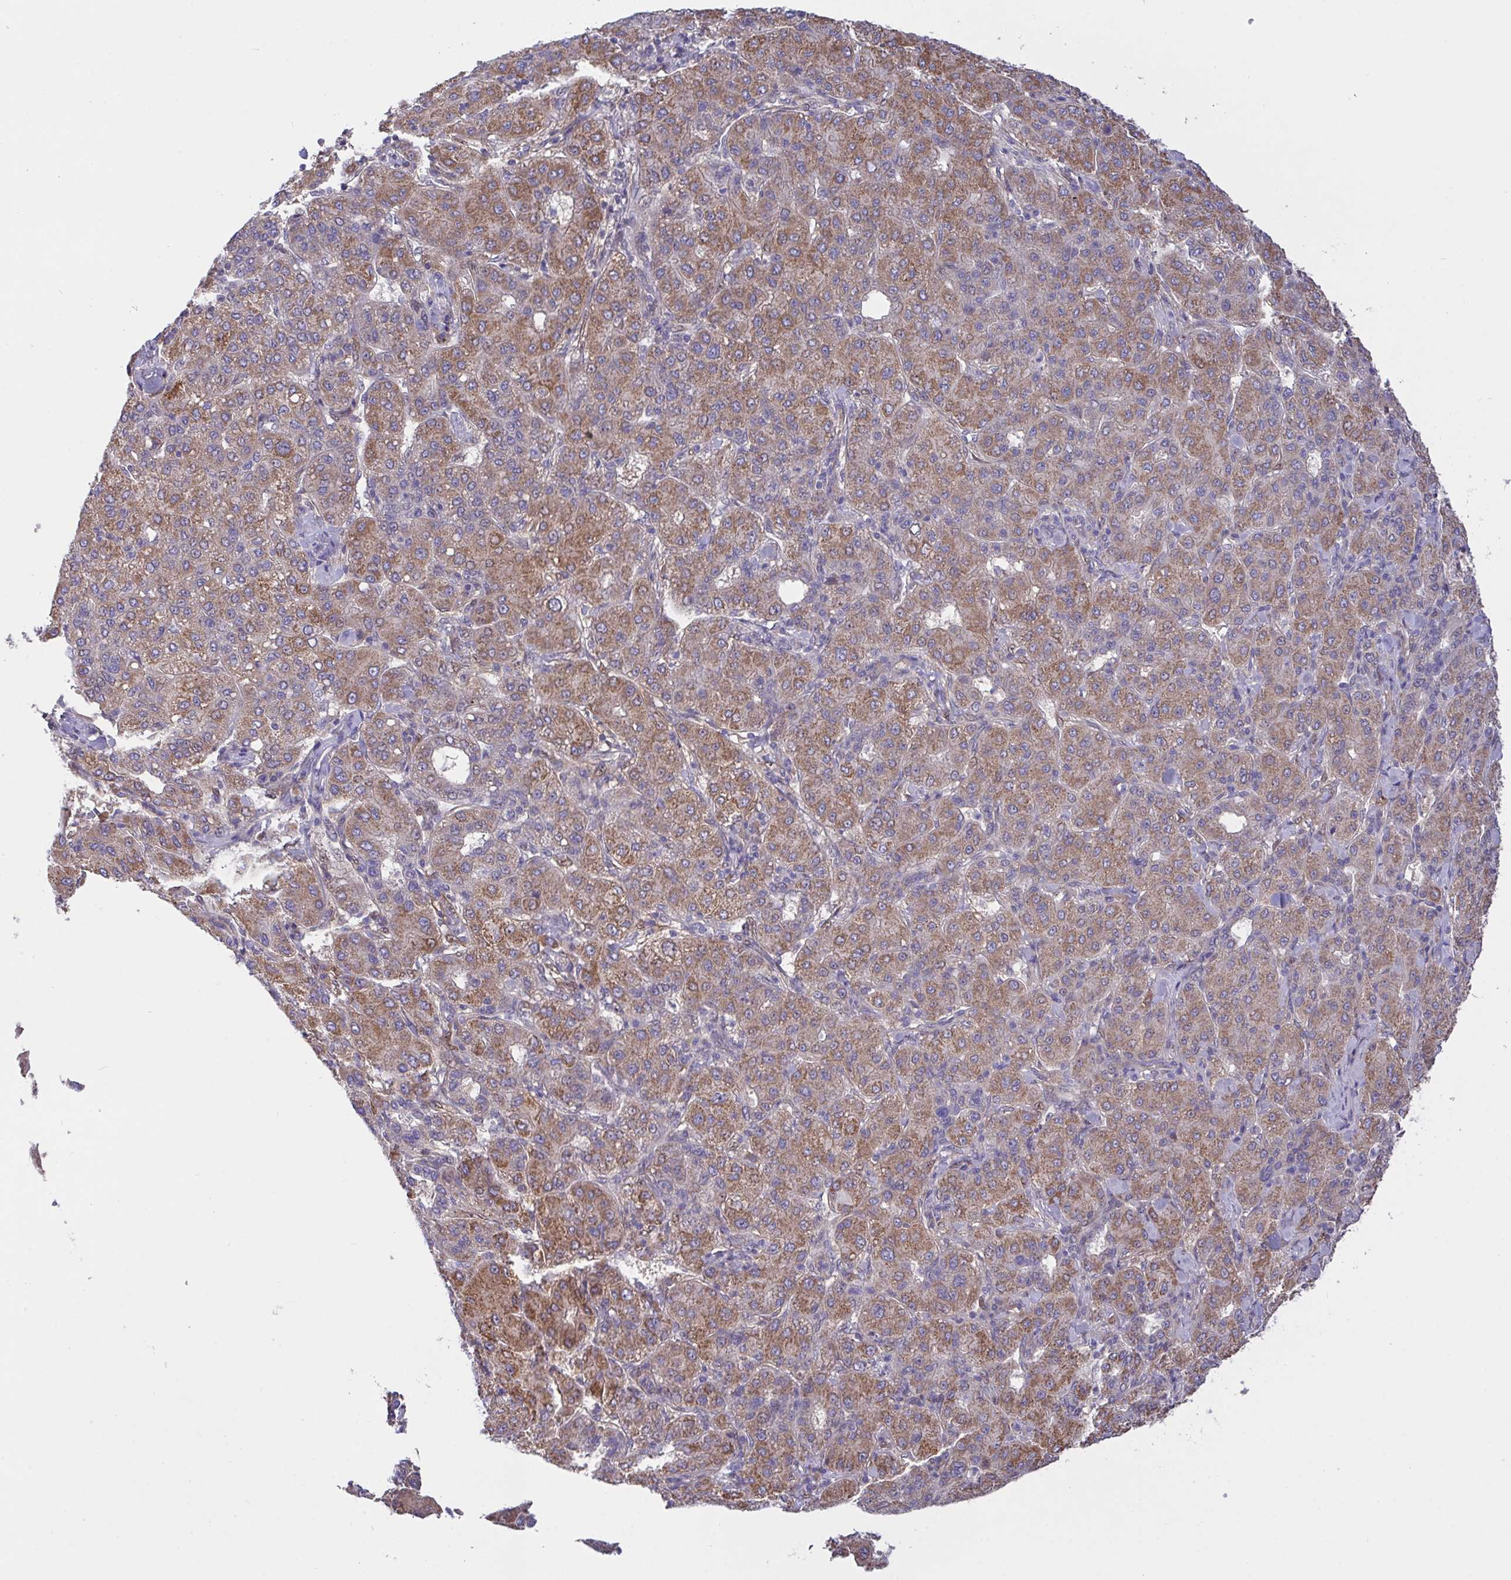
{"staining": {"intensity": "moderate", "quantity": ">75%", "location": "cytoplasmic/membranous"}, "tissue": "liver cancer", "cell_type": "Tumor cells", "image_type": "cancer", "snomed": [{"axis": "morphology", "description": "Carcinoma, Hepatocellular, NOS"}, {"axis": "topography", "description": "Liver"}], "caption": "Immunohistochemical staining of human liver hepatocellular carcinoma shows medium levels of moderate cytoplasmic/membranous staining in approximately >75% of tumor cells. (Stains: DAB in brown, nuclei in blue, Microscopy: brightfield microscopy at high magnification).", "gene": "L3HYPDH", "patient": {"sex": "male", "age": 65}}